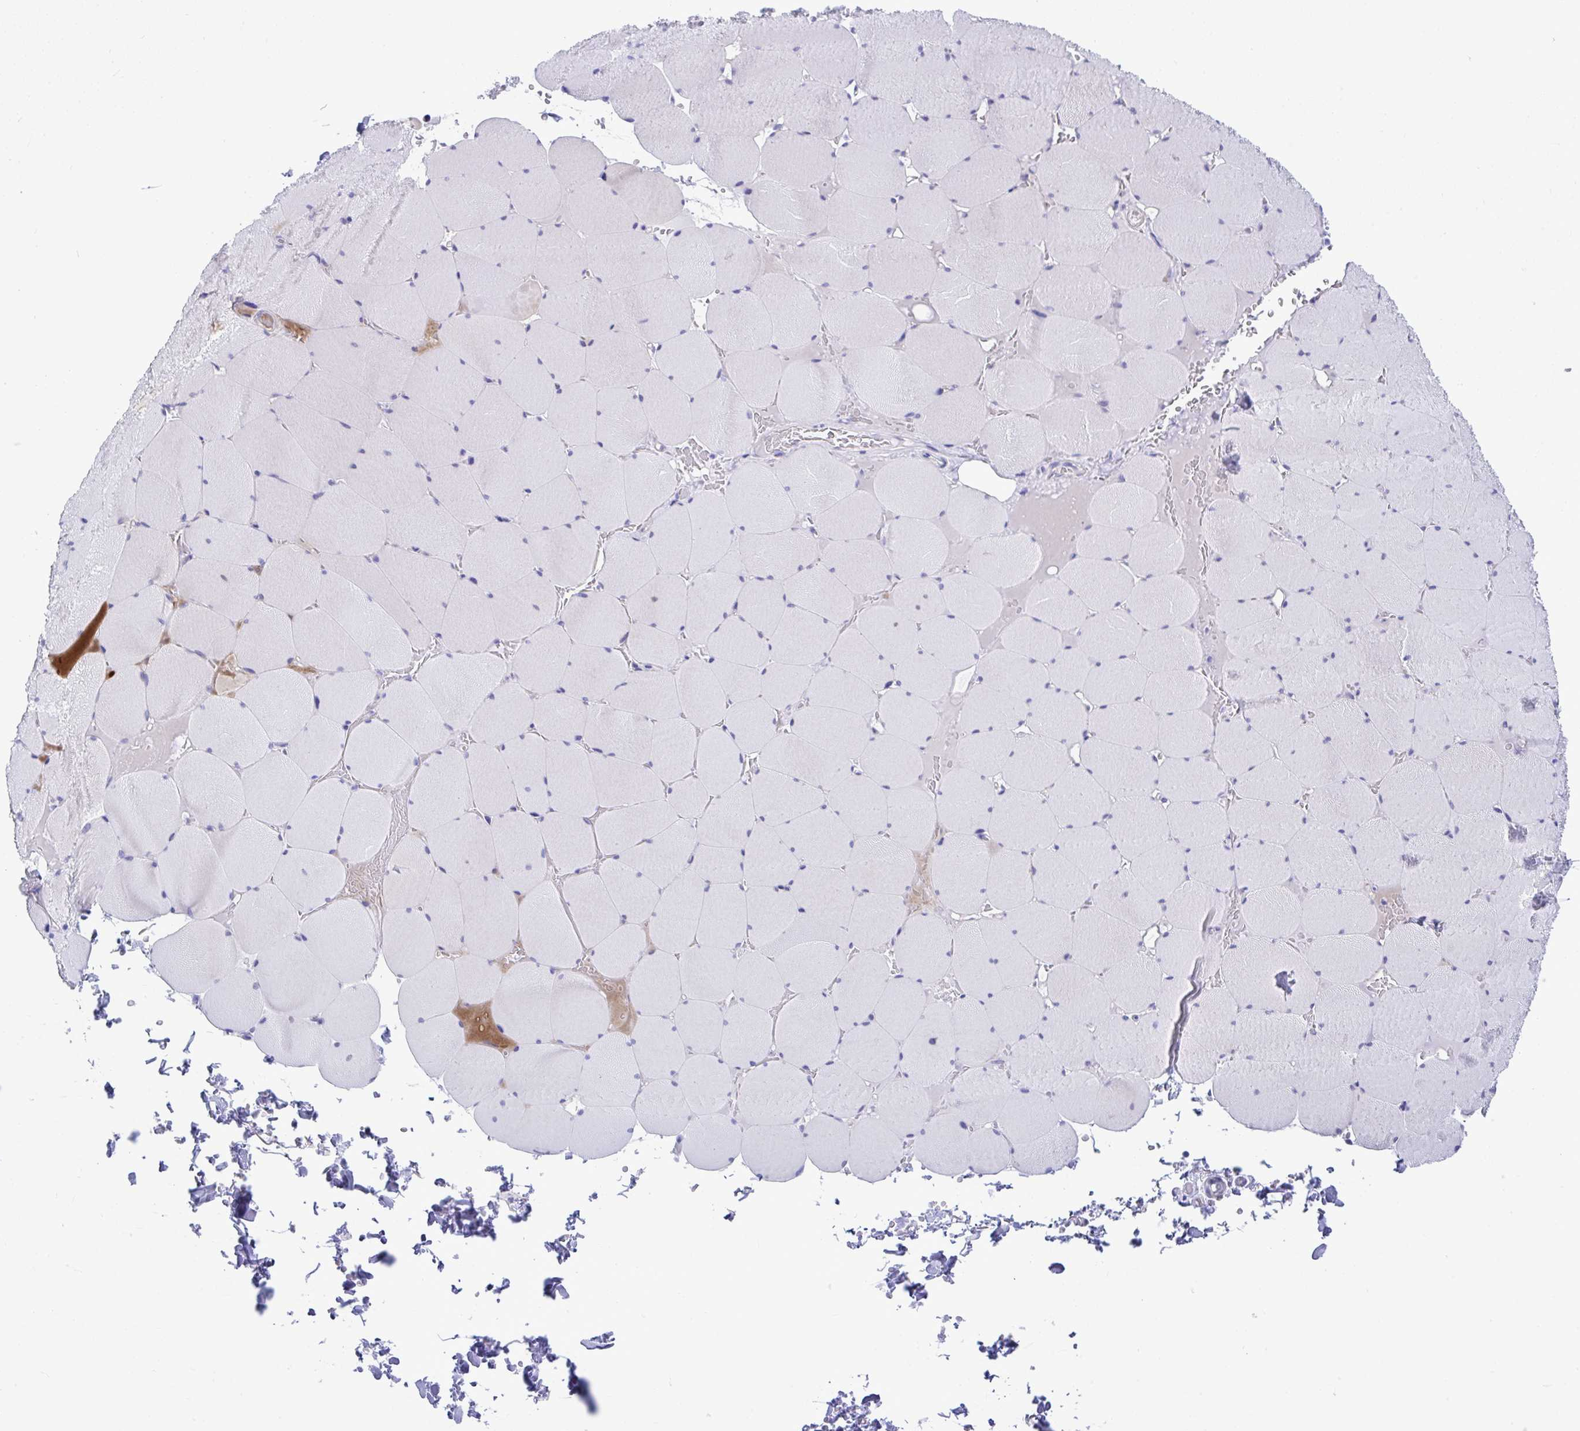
{"staining": {"intensity": "negative", "quantity": "none", "location": "none"}, "tissue": "skeletal muscle", "cell_type": "Myocytes", "image_type": "normal", "snomed": [{"axis": "morphology", "description": "Normal tissue, NOS"}, {"axis": "topography", "description": "Skeletal muscle"}, {"axis": "topography", "description": "Head-Neck"}], "caption": "Unremarkable skeletal muscle was stained to show a protein in brown. There is no significant staining in myocytes.", "gene": "ISL1", "patient": {"sex": "male", "age": 66}}